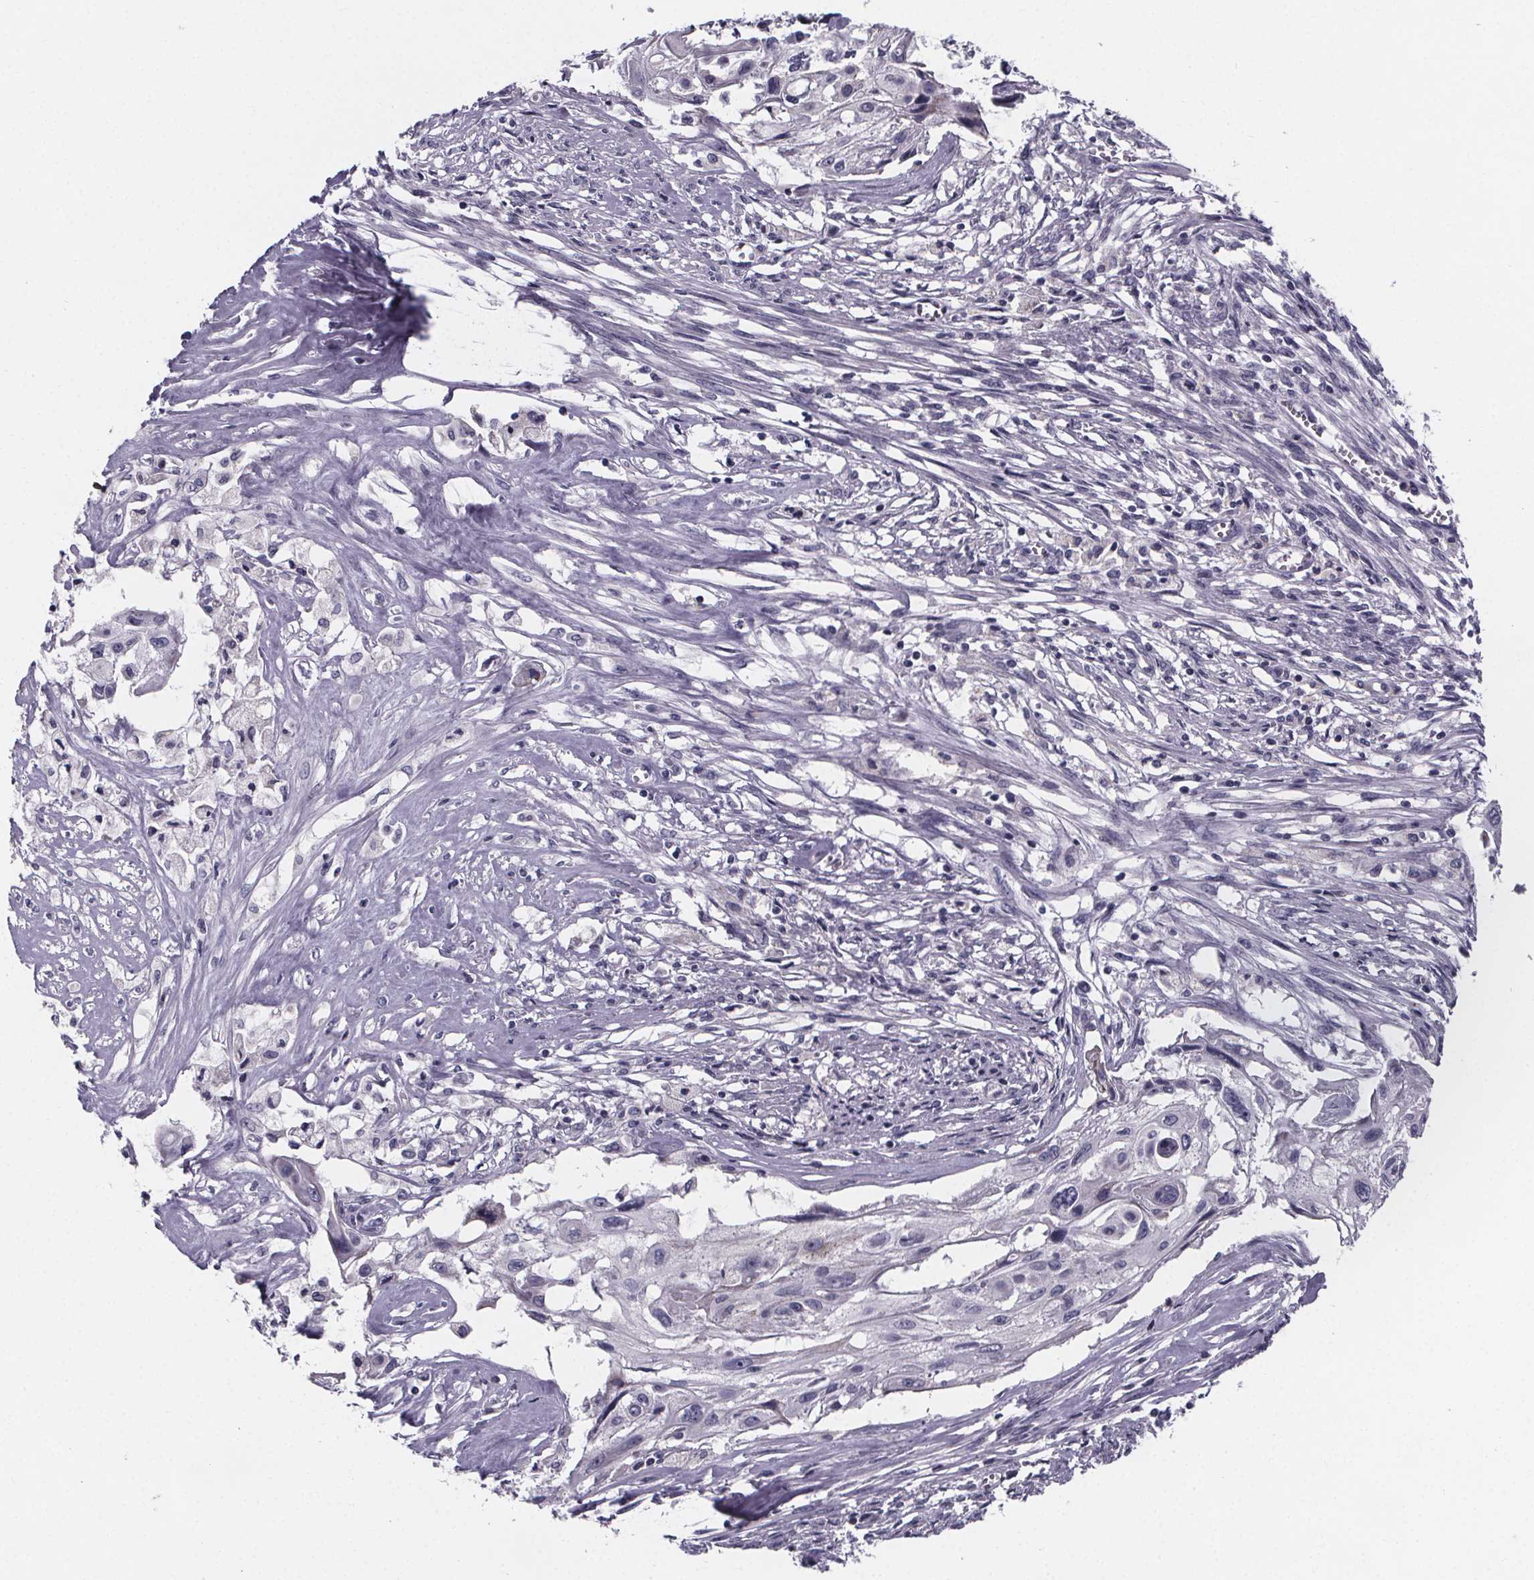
{"staining": {"intensity": "negative", "quantity": "none", "location": "none"}, "tissue": "cervical cancer", "cell_type": "Tumor cells", "image_type": "cancer", "snomed": [{"axis": "morphology", "description": "Squamous cell carcinoma, NOS"}, {"axis": "topography", "description": "Cervix"}], "caption": "The histopathology image exhibits no staining of tumor cells in squamous cell carcinoma (cervical).", "gene": "PAH", "patient": {"sex": "female", "age": 49}}